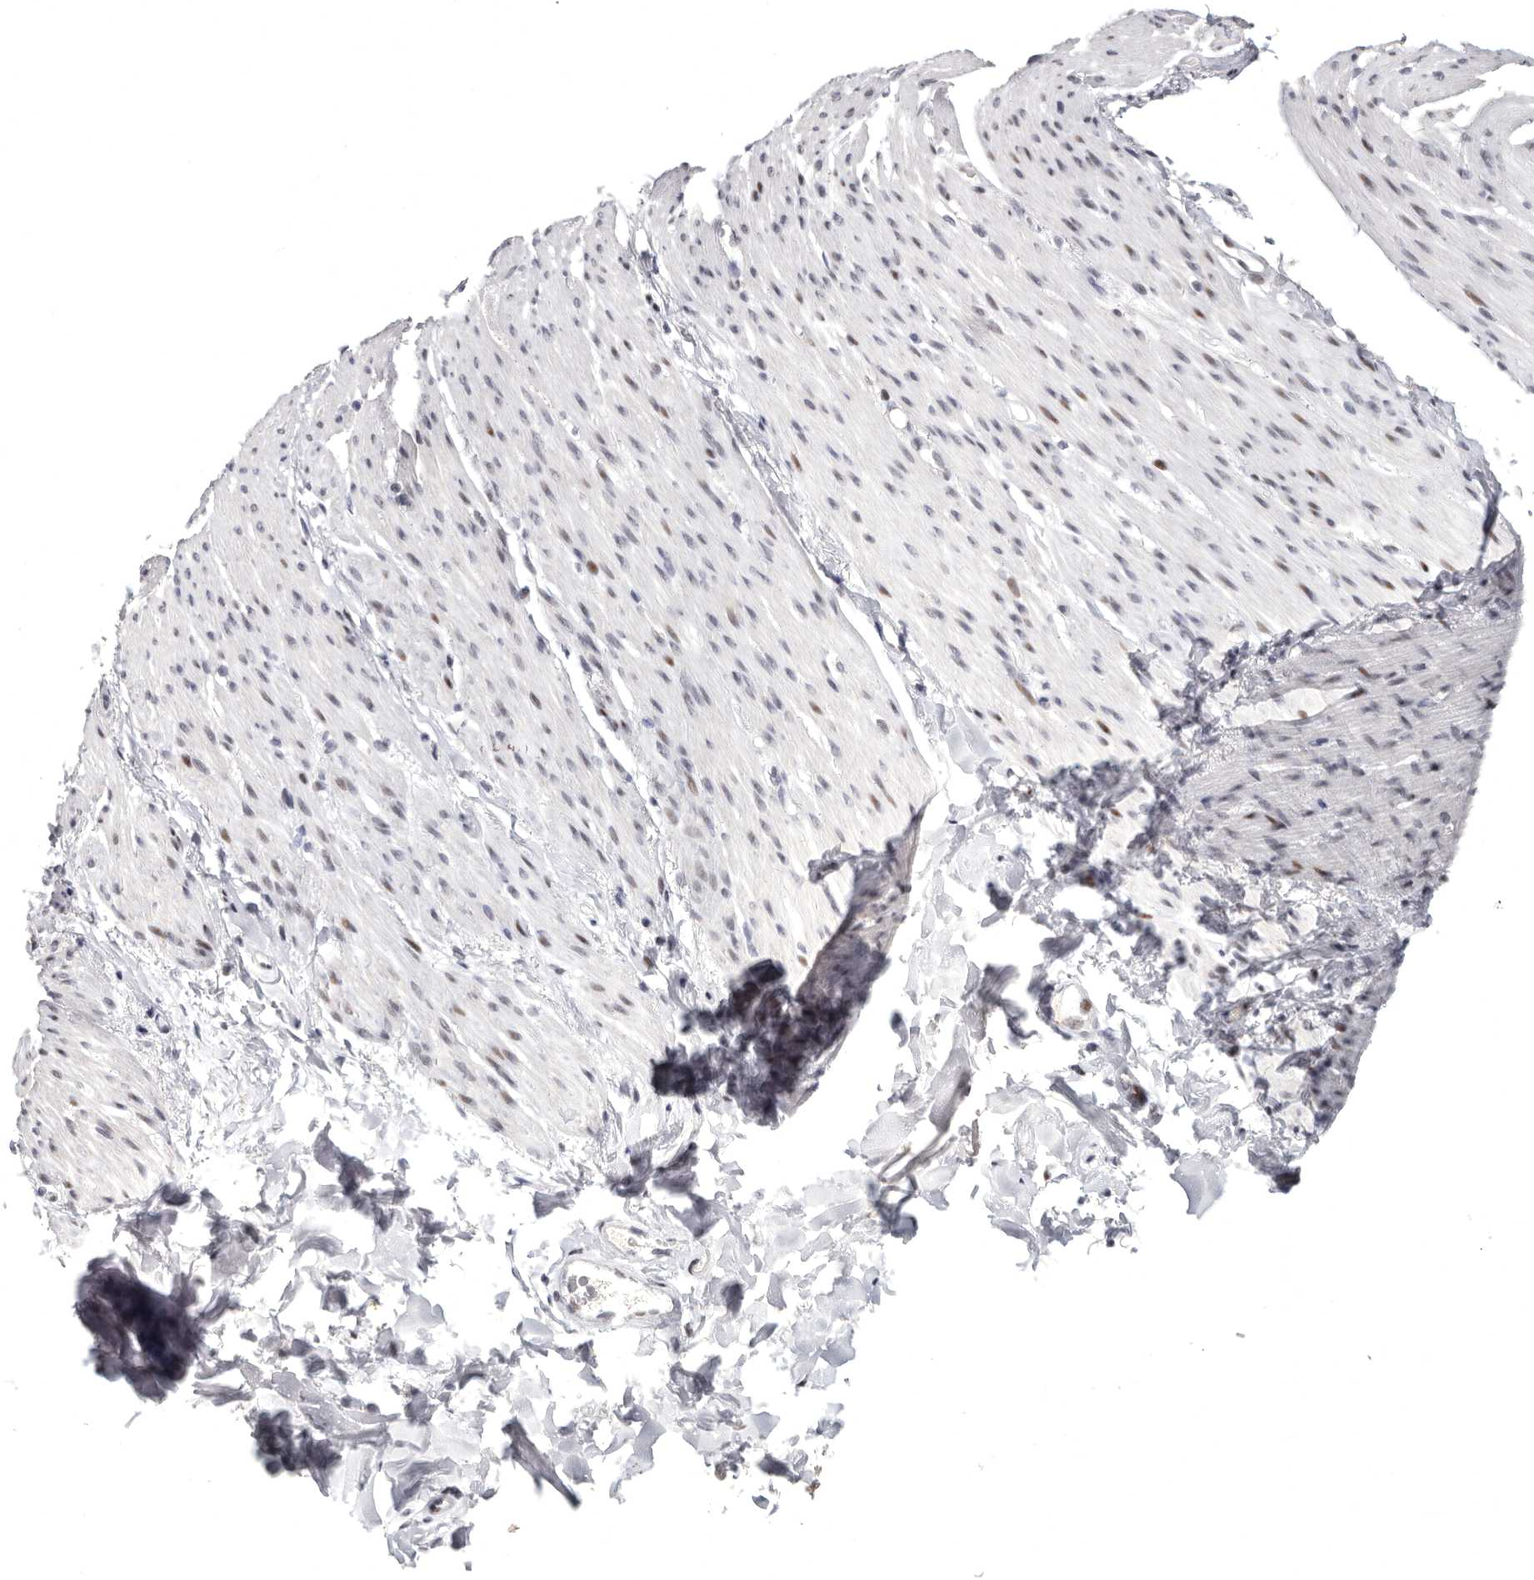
{"staining": {"intensity": "moderate", "quantity": "<25%", "location": "nuclear"}, "tissue": "smooth muscle", "cell_type": "Smooth muscle cells", "image_type": "normal", "snomed": [{"axis": "morphology", "description": "Normal tissue, NOS"}, {"axis": "topography", "description": "Colon"}, {"axis": "topography", "description": "Peripheral nerve tissue"}], "caption": "DAB immunohistochemical staining of normal human smooth muscle shows moderate nuclear protein staining in about <25% of smooth muscle cells. (DAB IHC, brown staining for protein, blue staining for nuclei).", "gene": "WRAP73", "patient": {"sex": "female", "age": 61}}